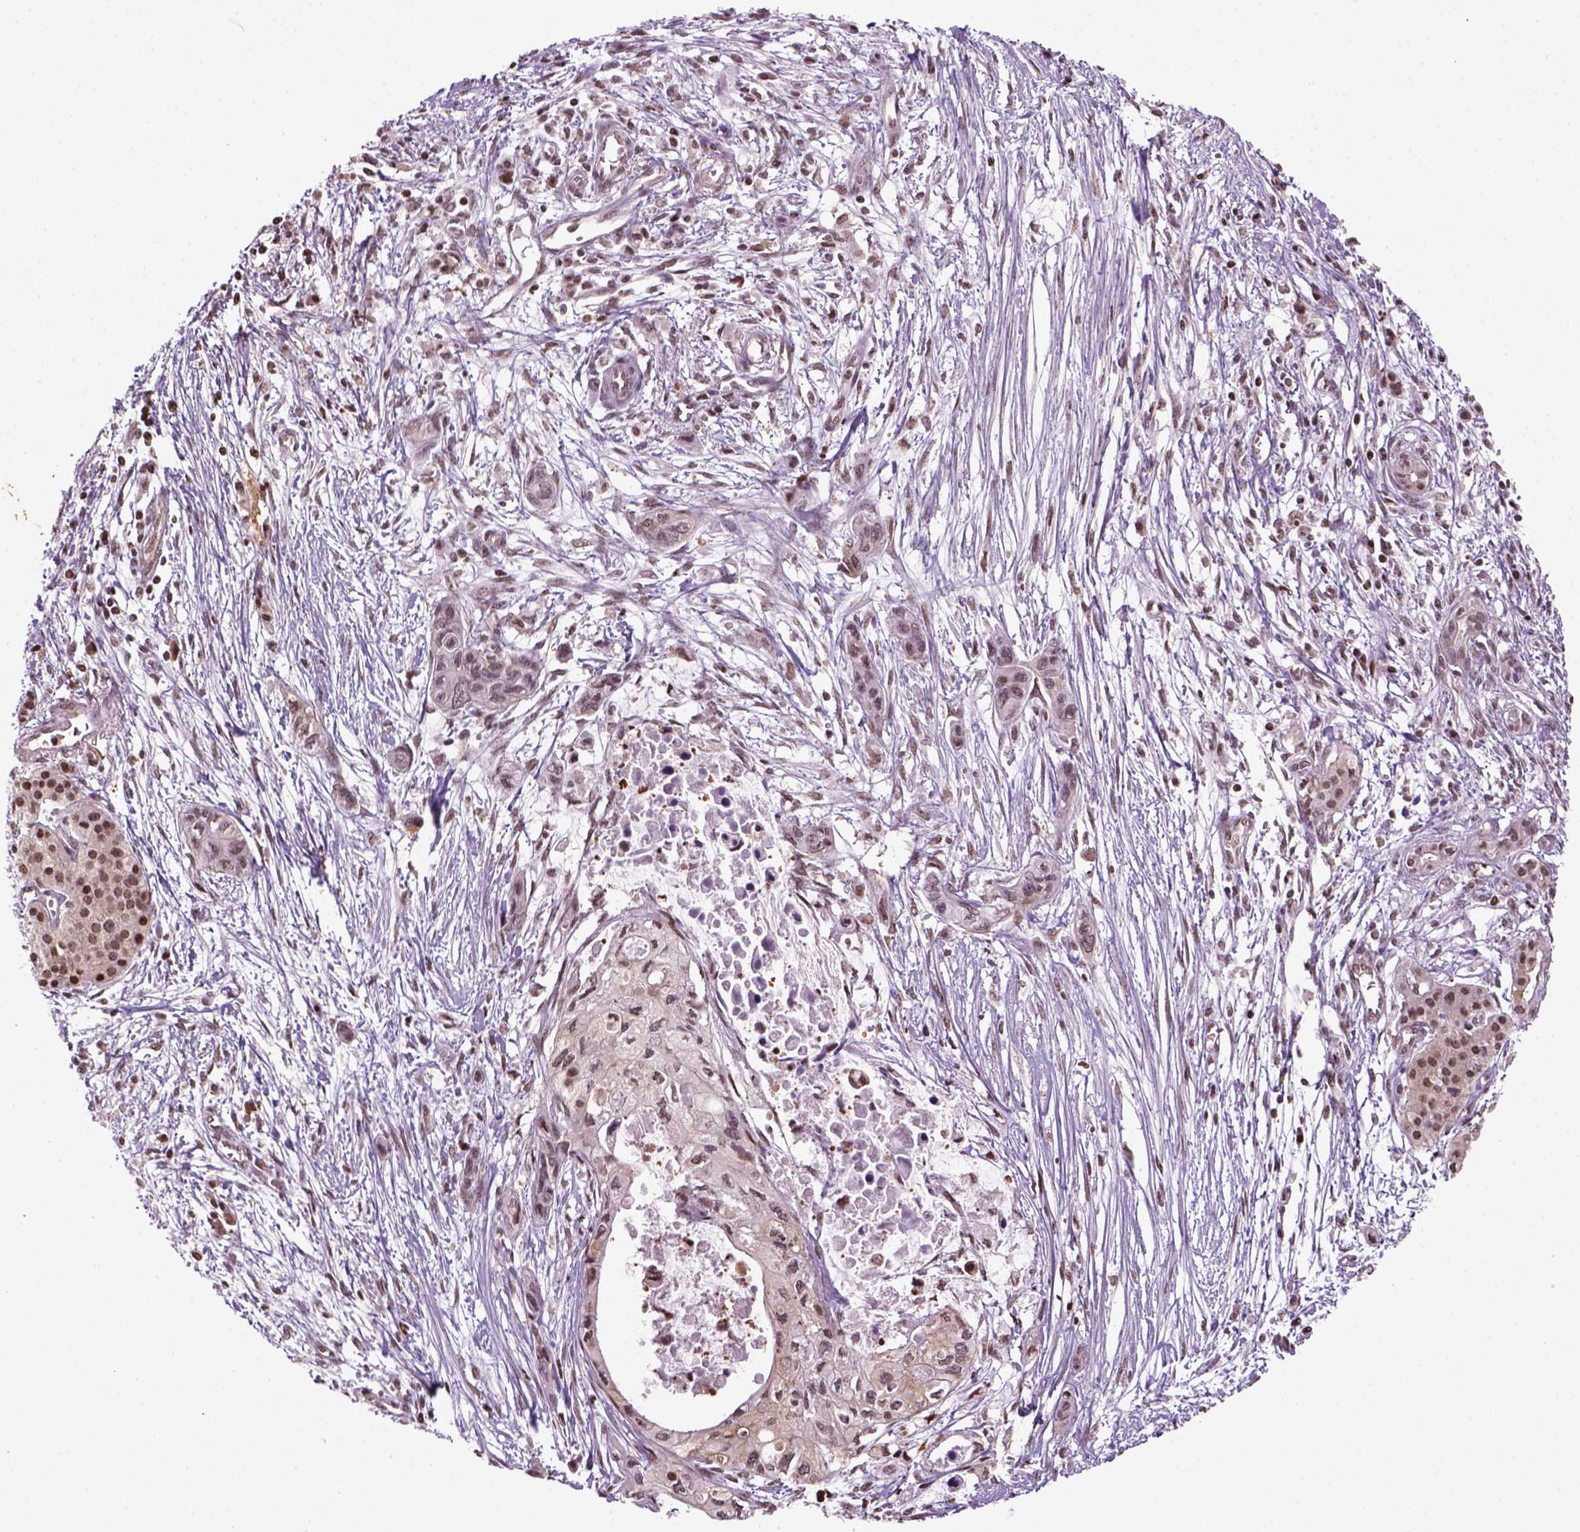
{"staining": {"intensity": "moderate", "quantity": ">75%", "location": "nuclear"}, "tissue": "pancreatic cancer", "cell_type": "Tumor cells", "image_type": "cancer", "snomed": [{"axis": "morphology", "description": "Adenocarcinoma, NOS"}, {"axis": "topography", "description": "Pancreas"}], "caption": "Approximately >75% of tumor cells in adenocarcinoma (pancreatic) display moderate nuclear protein expression as visualized by brown immunohistochemical staining.", "gene": "GOT1", "patient": {"sex": "female", "age": 76}}